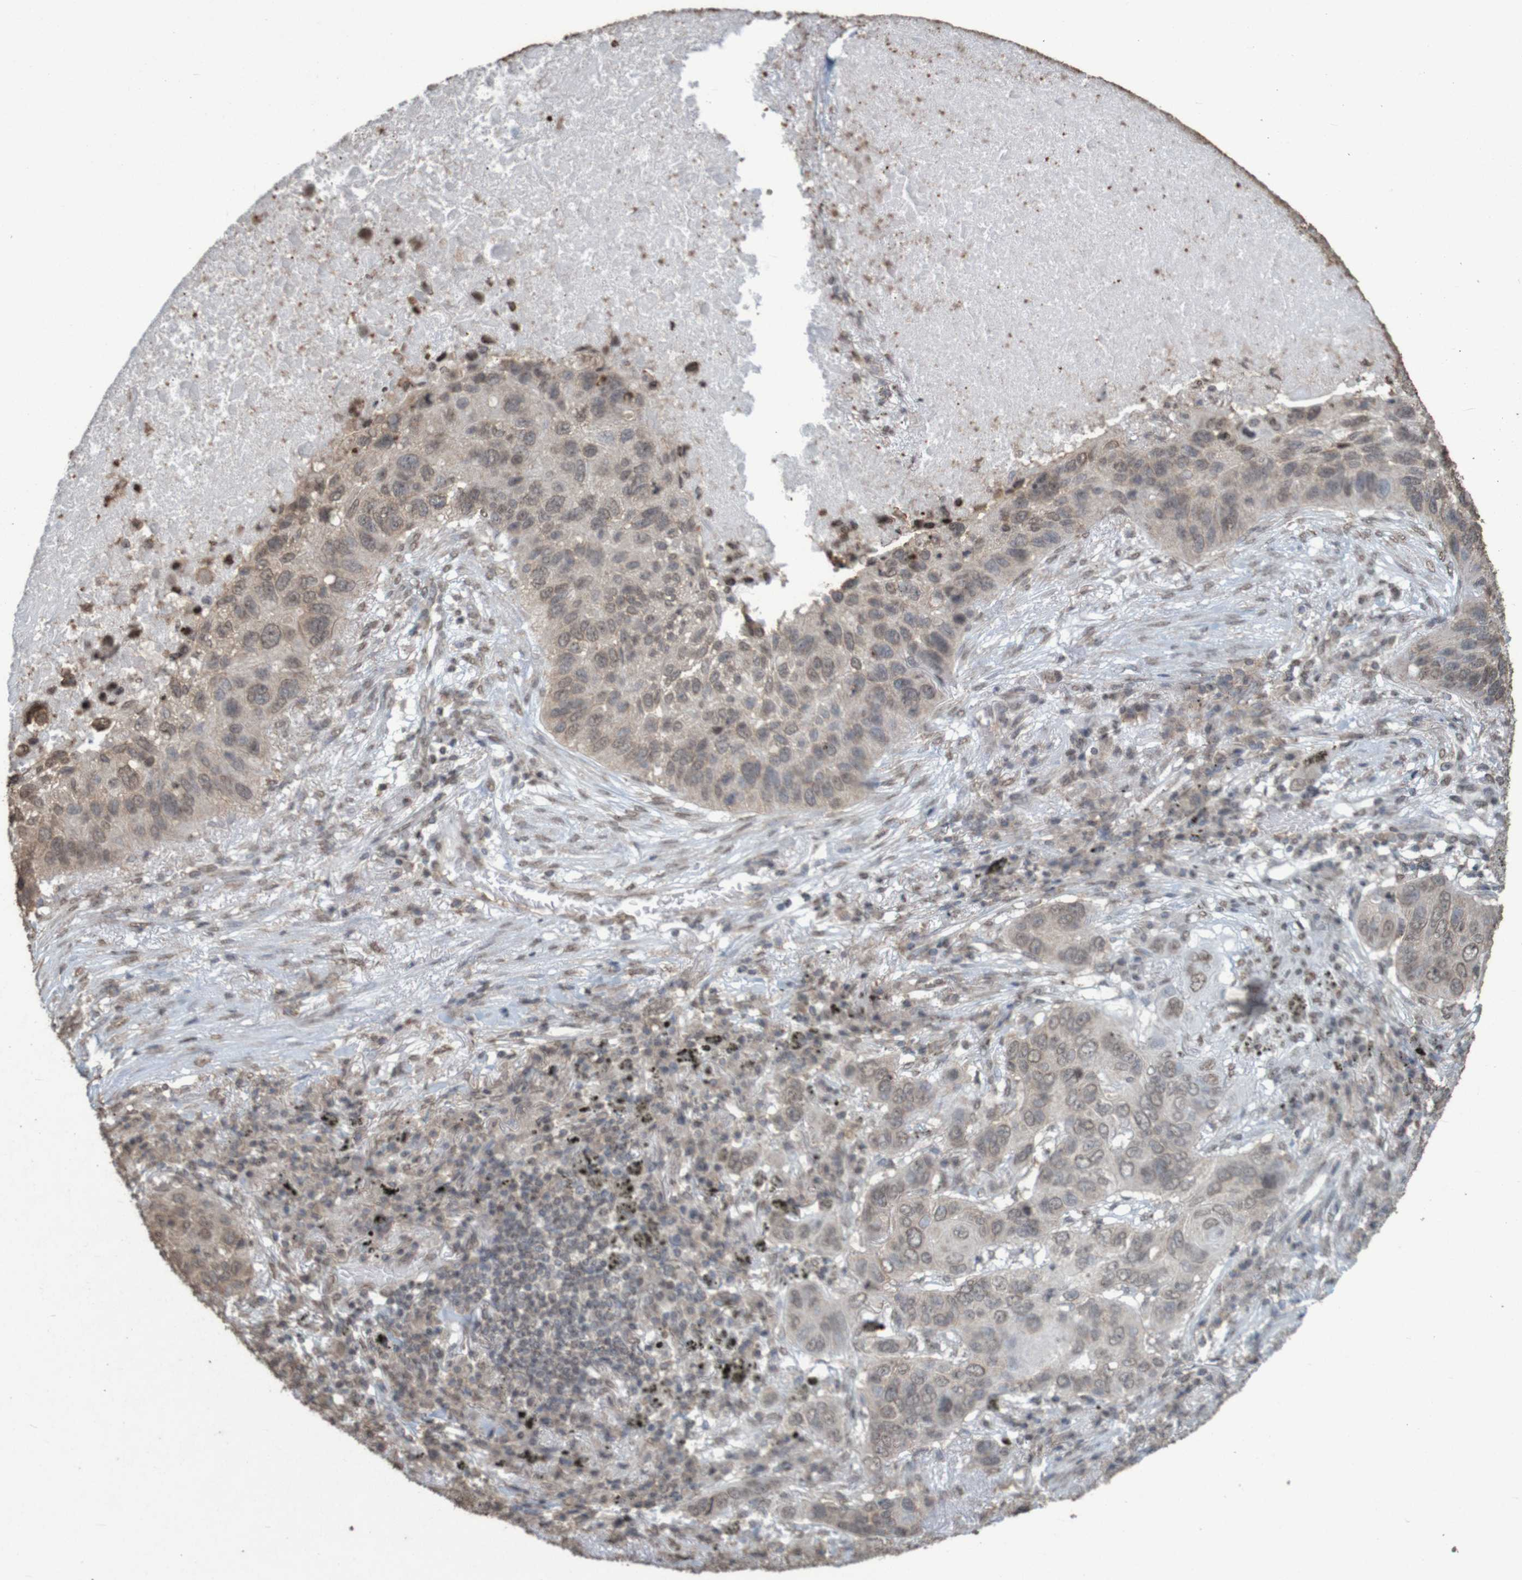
{"staining": {"intensity": "weak", "quantity": ">75%", "location": "cytoplasmic/membranous,nuclear"}, "tissue": "lung cancer", "cell_type": "Tumor cells", "image_type": "cancer", "snomed": [{"axis": "morphology", "description": "Squamous cell carcinoma, NOS"}, {"axis": "topography", "description": "Lung"}], "caption": "Immunohistochemistry image of human squamous cell carcinoma (lung) stained for a protein (brown), which reveals low levels of weak cytoplasmic/membranous and nuclear positivity in about >75% of tumor cells.", "gene": "GFI1", "patient": {"sex": "male", "age": 57}}